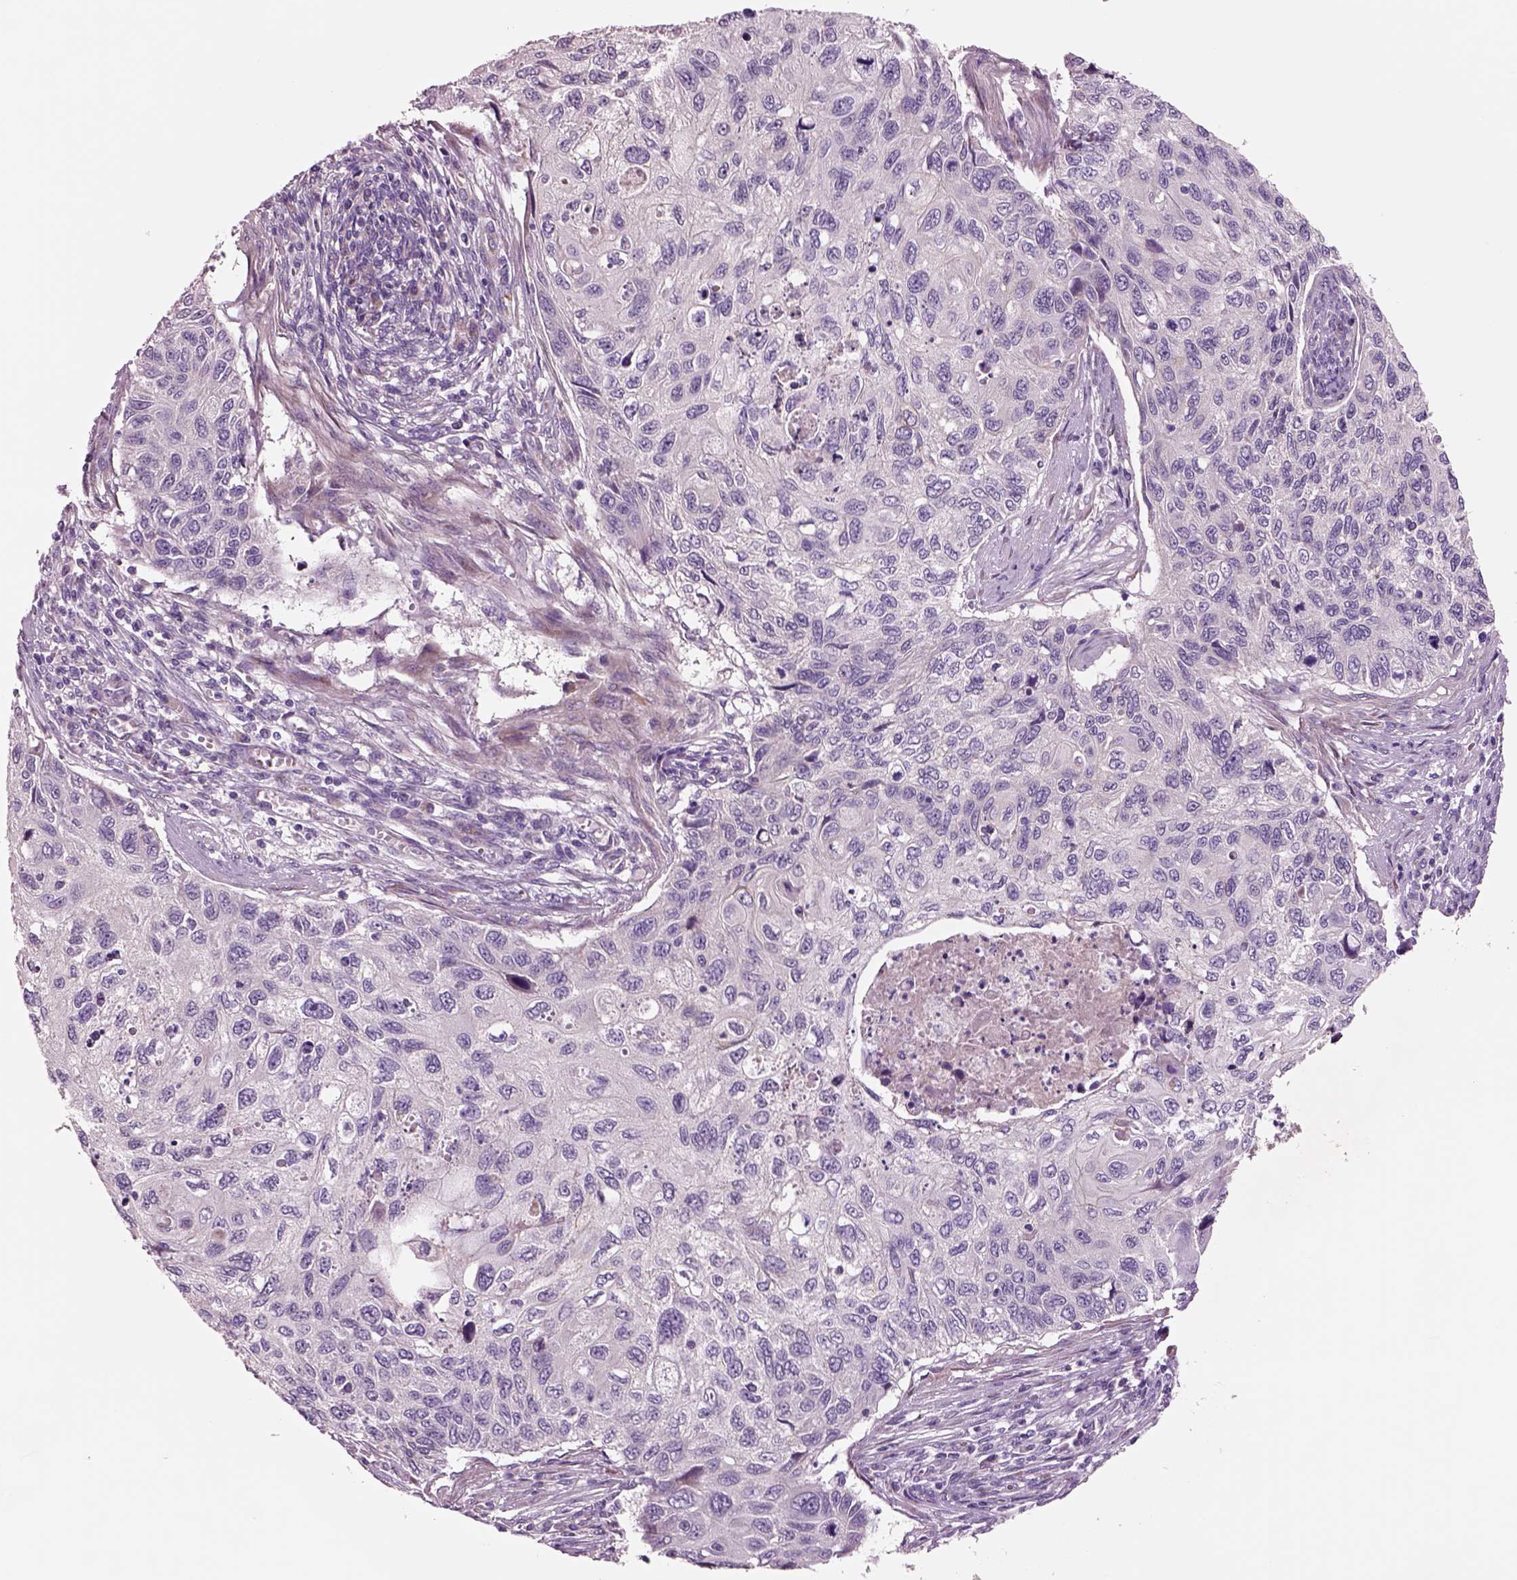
{"staining": {"intensity": "negative", "quantity": "none", "location": "none"}, "tissue": "cervical cancer", "cell_type": "Tumor cells", "image_type": "cancer", "snomed": [{"axis": "morphology", "description": "Squamous cell carcinoma, NOS"}, {"axis": "topography", "description": "Cervix"}], "caption": "Squamous cell carcinoma (cervical) was stained to show a protein in brown. There is no significant positivity in tumor cells.", "gene": "PLPP7", "patient": {"sex": "female", "age": 70}}